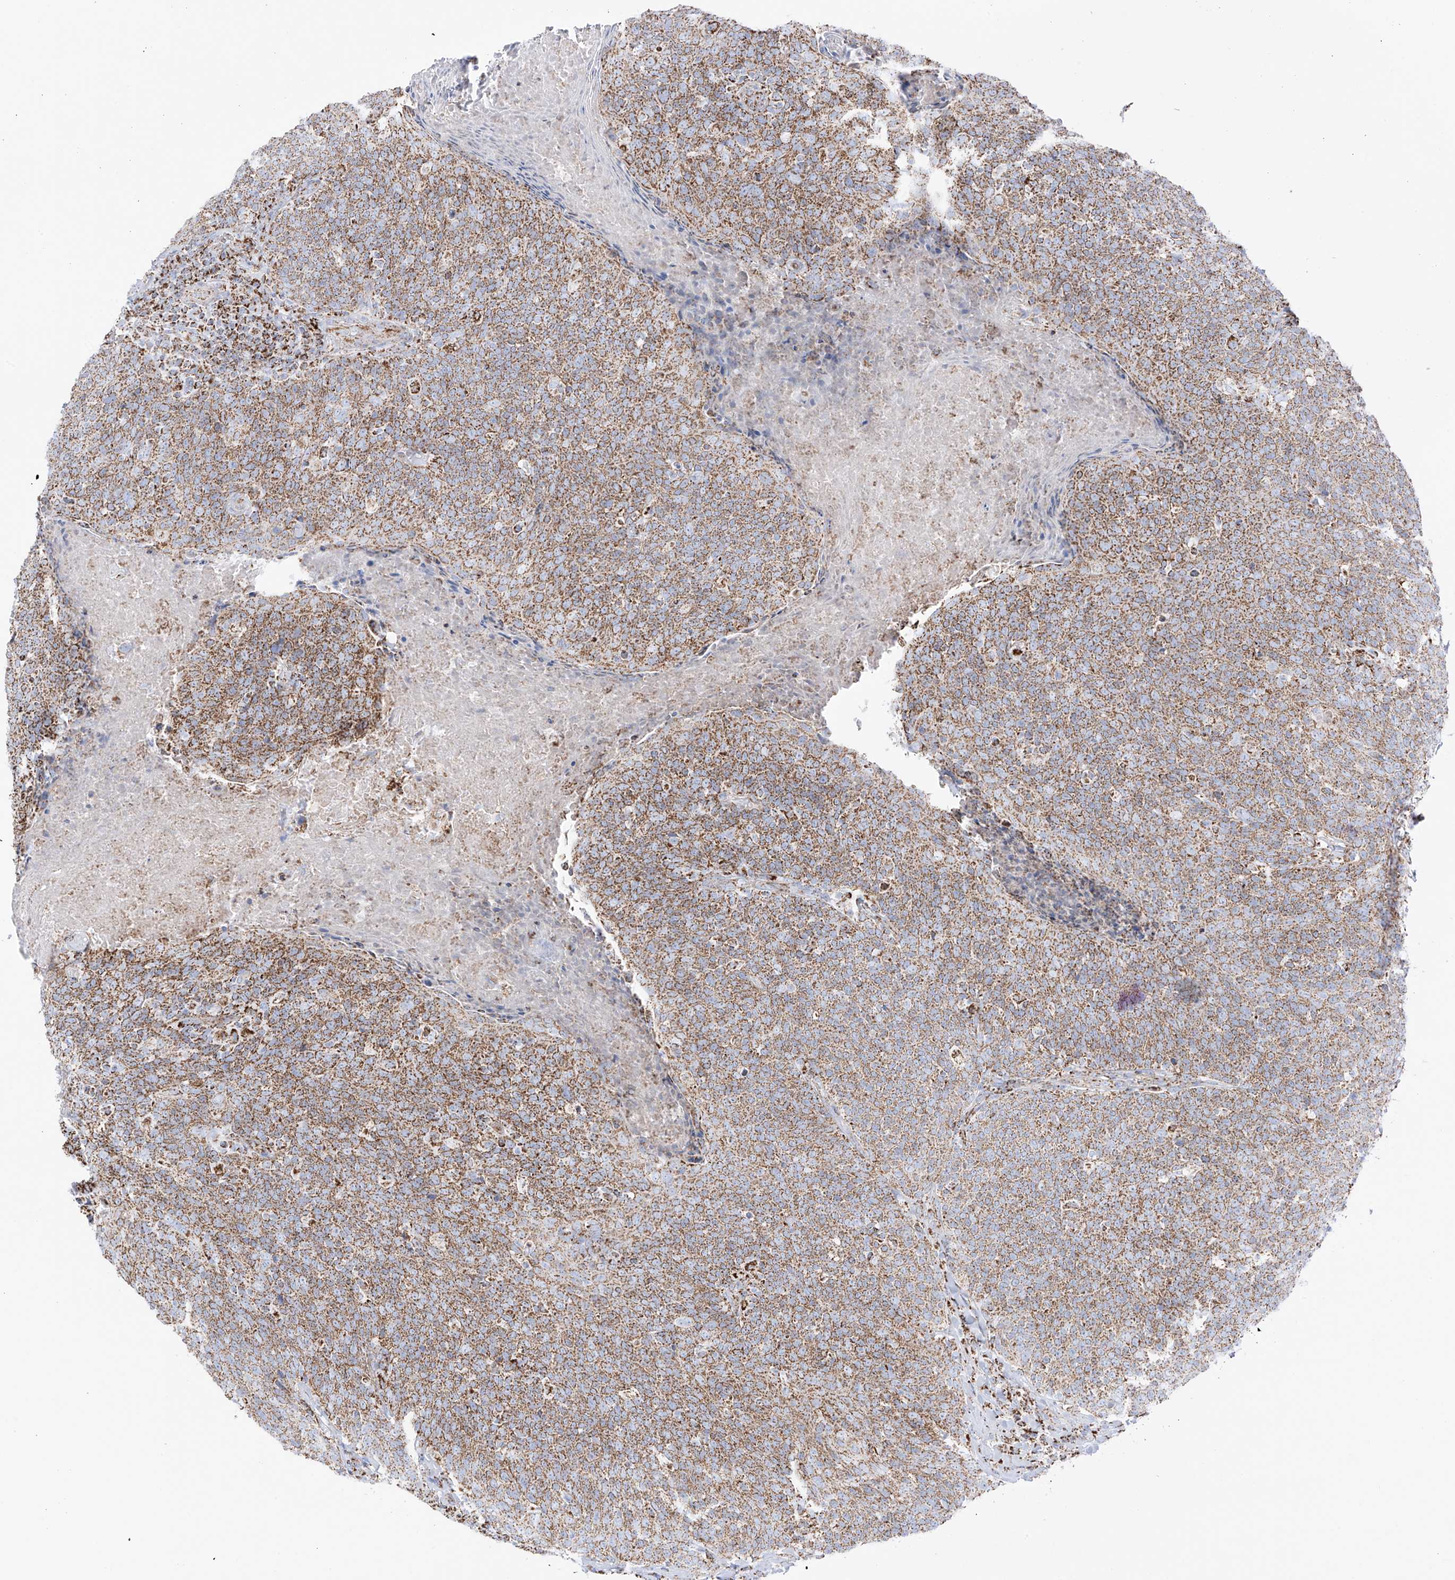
{"staining": {"intensity": "moderate", "quantity": ">75%", "location": "cytoplasmic/membranous"}, "tissue": "head and neck cancer", "cell_type": "Tumor cells", "image_type": "cancer", "snomed": [{"axis": "morphology", "description": "Squamous cell carcinoma, NOS"}, {"axis": "morphology", "description": "Squamous cell carcinoma, metastatic, NOS"}, {"axis": "topography", "description": "Lymph node"}, {"axis": "topography", "description": "Head-Neck"}], "caption": "Head and neck squamous cell carcinoma stained for a protein reveals moderate cytoplasmic/membranous positivity in tumor cells. Immunohistochemistry stains the protein of interest in brown and the nuclei are stained blue.", "gene": "XKR3", "patient": {"sex": "male", "age": 62}}